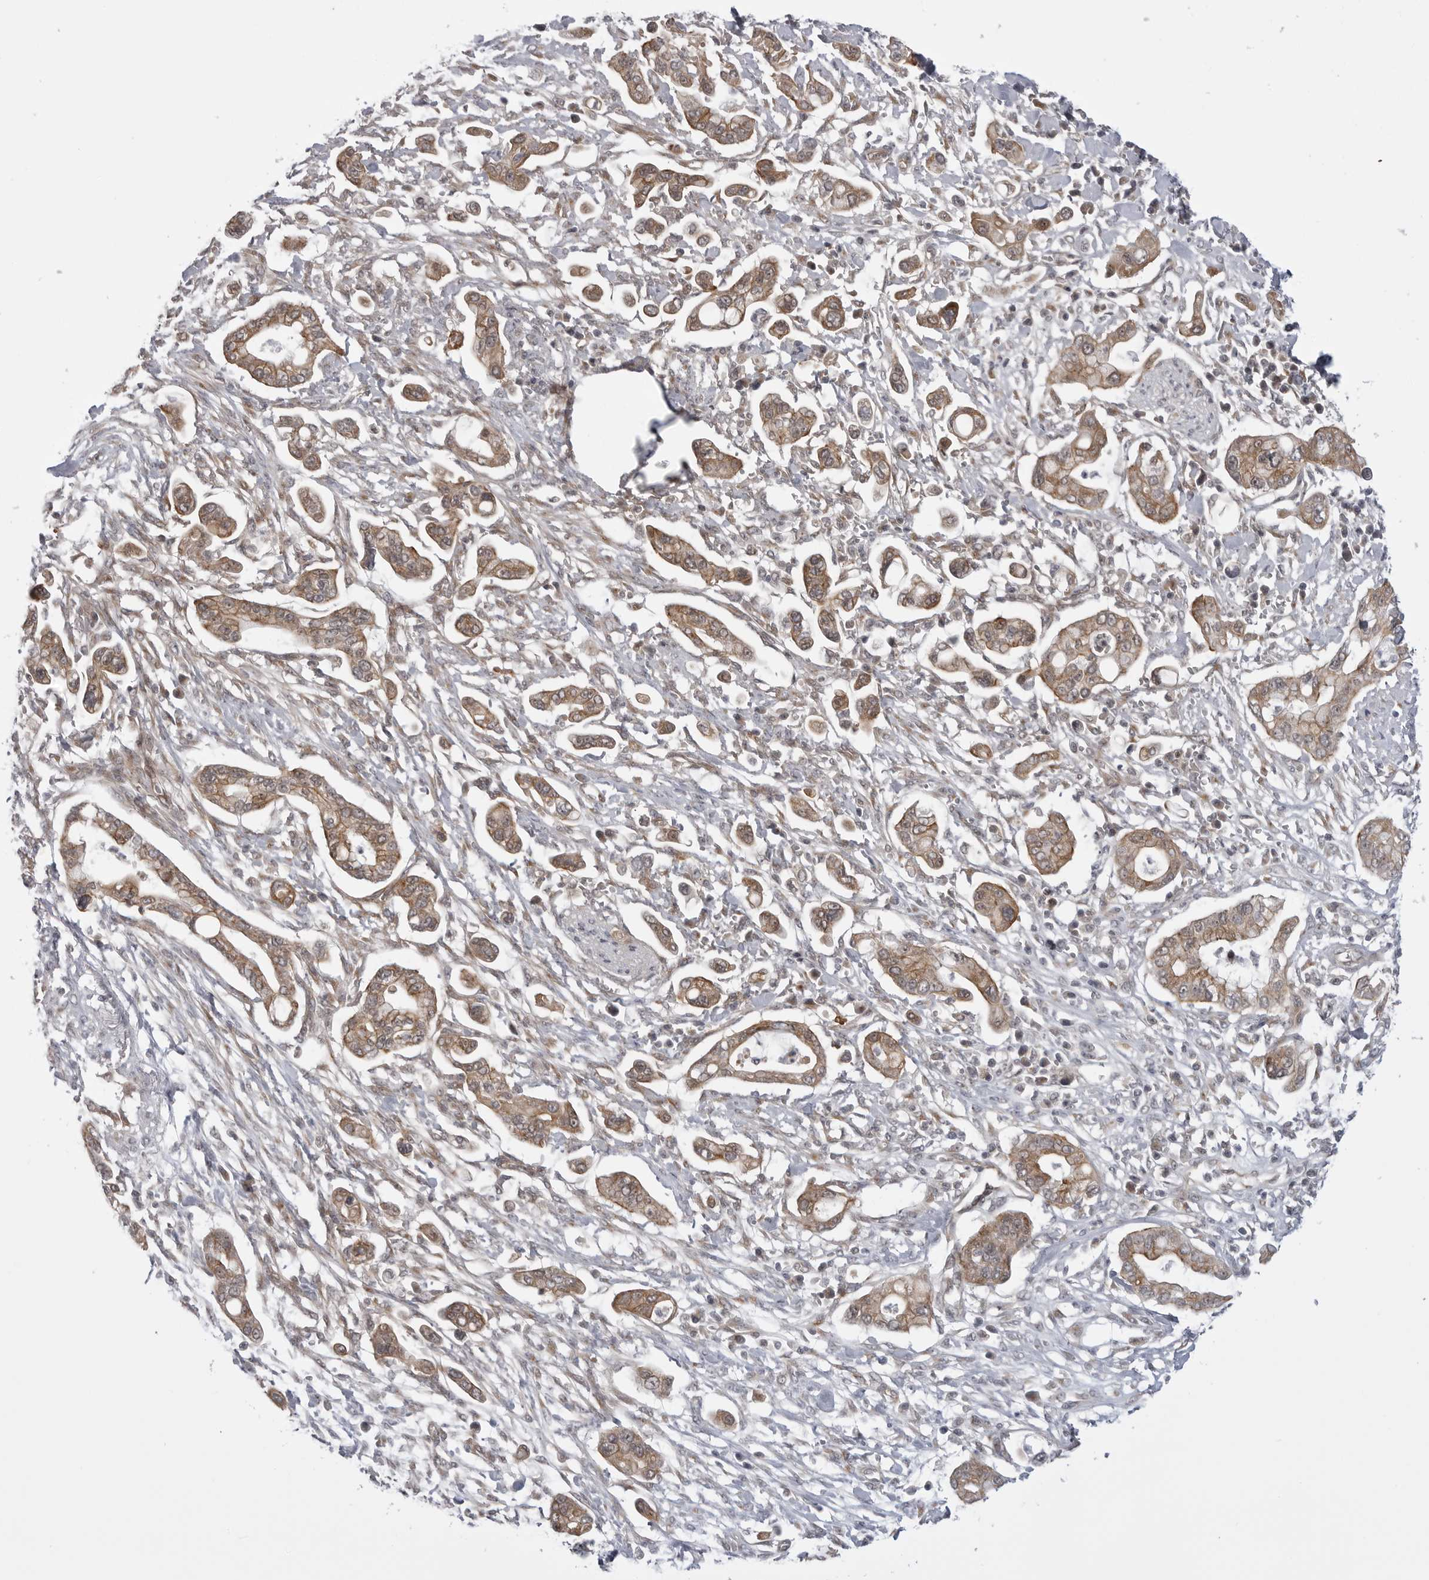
{"staining": {"intensity": "moderate", "quantity": ">75%", "location": "cytoplasmic/membranous"}, "tissue": "pancreatic cancer", "cell_type": "Tumor cells", "image_type": "cancer", "snomed": [{"axis": "morphology", "description": "Adenocarcinoma, NOS"}, {"axis": "topography", "description": "Pancreas"}], "caption": "Protein analysis of pancreatic cancer tissue demonstrates moderate cytoplasmic/membranous positivity in about >75% of tumor cells. (brown staining indicates protein expression, while blue staining denotes nuclei).", "gene": "LRRC45", "patient": {"sex": "male", "age": 68}}